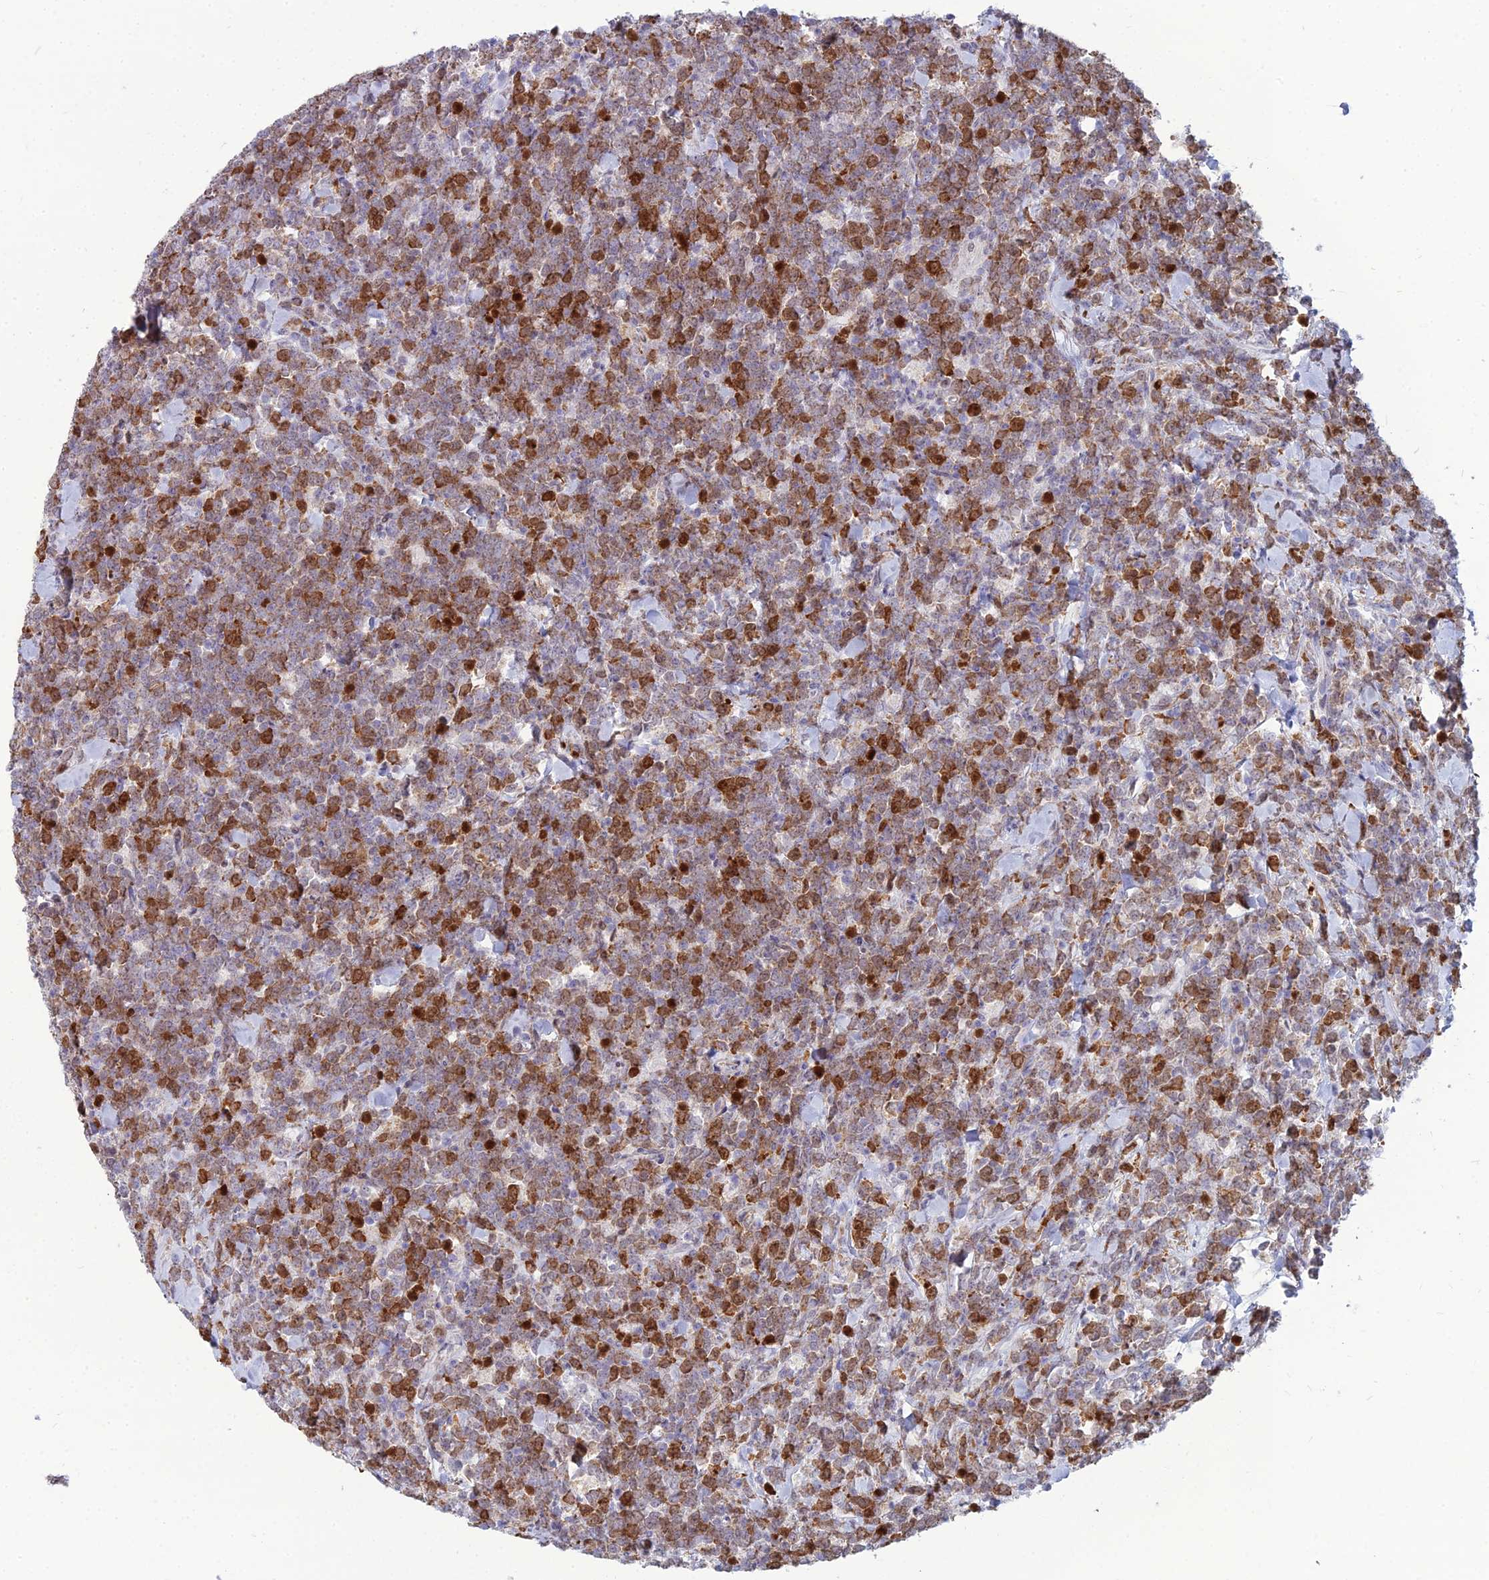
{"staining": {"intensity": "moderate", "quantity": ">75%", "location": "cytoplasmic/membranous,nuclear"}, "tissue": "lymphoma", "cell_type": "Tumor cells", "image_type": "cancer", "snomed": [{"axis": "morphology", "description": "Malignant lymphoma, non-Hodgkin's type, High grade"}, {"axis": "topography", "description": "Small intestine"}], "caption": "Immunohistochemical staining of human malignant lymphoma, non-Hodgkin's type (high-grade) displays medium levels of moderate cytoplasmic/membranous and nuclear expression in about >75% of tumor cells. (brown staining indicates protein expression, while blue staining denotes nuclei).", "gene": "NUSAP1", "patient": {"sex": "male", "age": 8}}